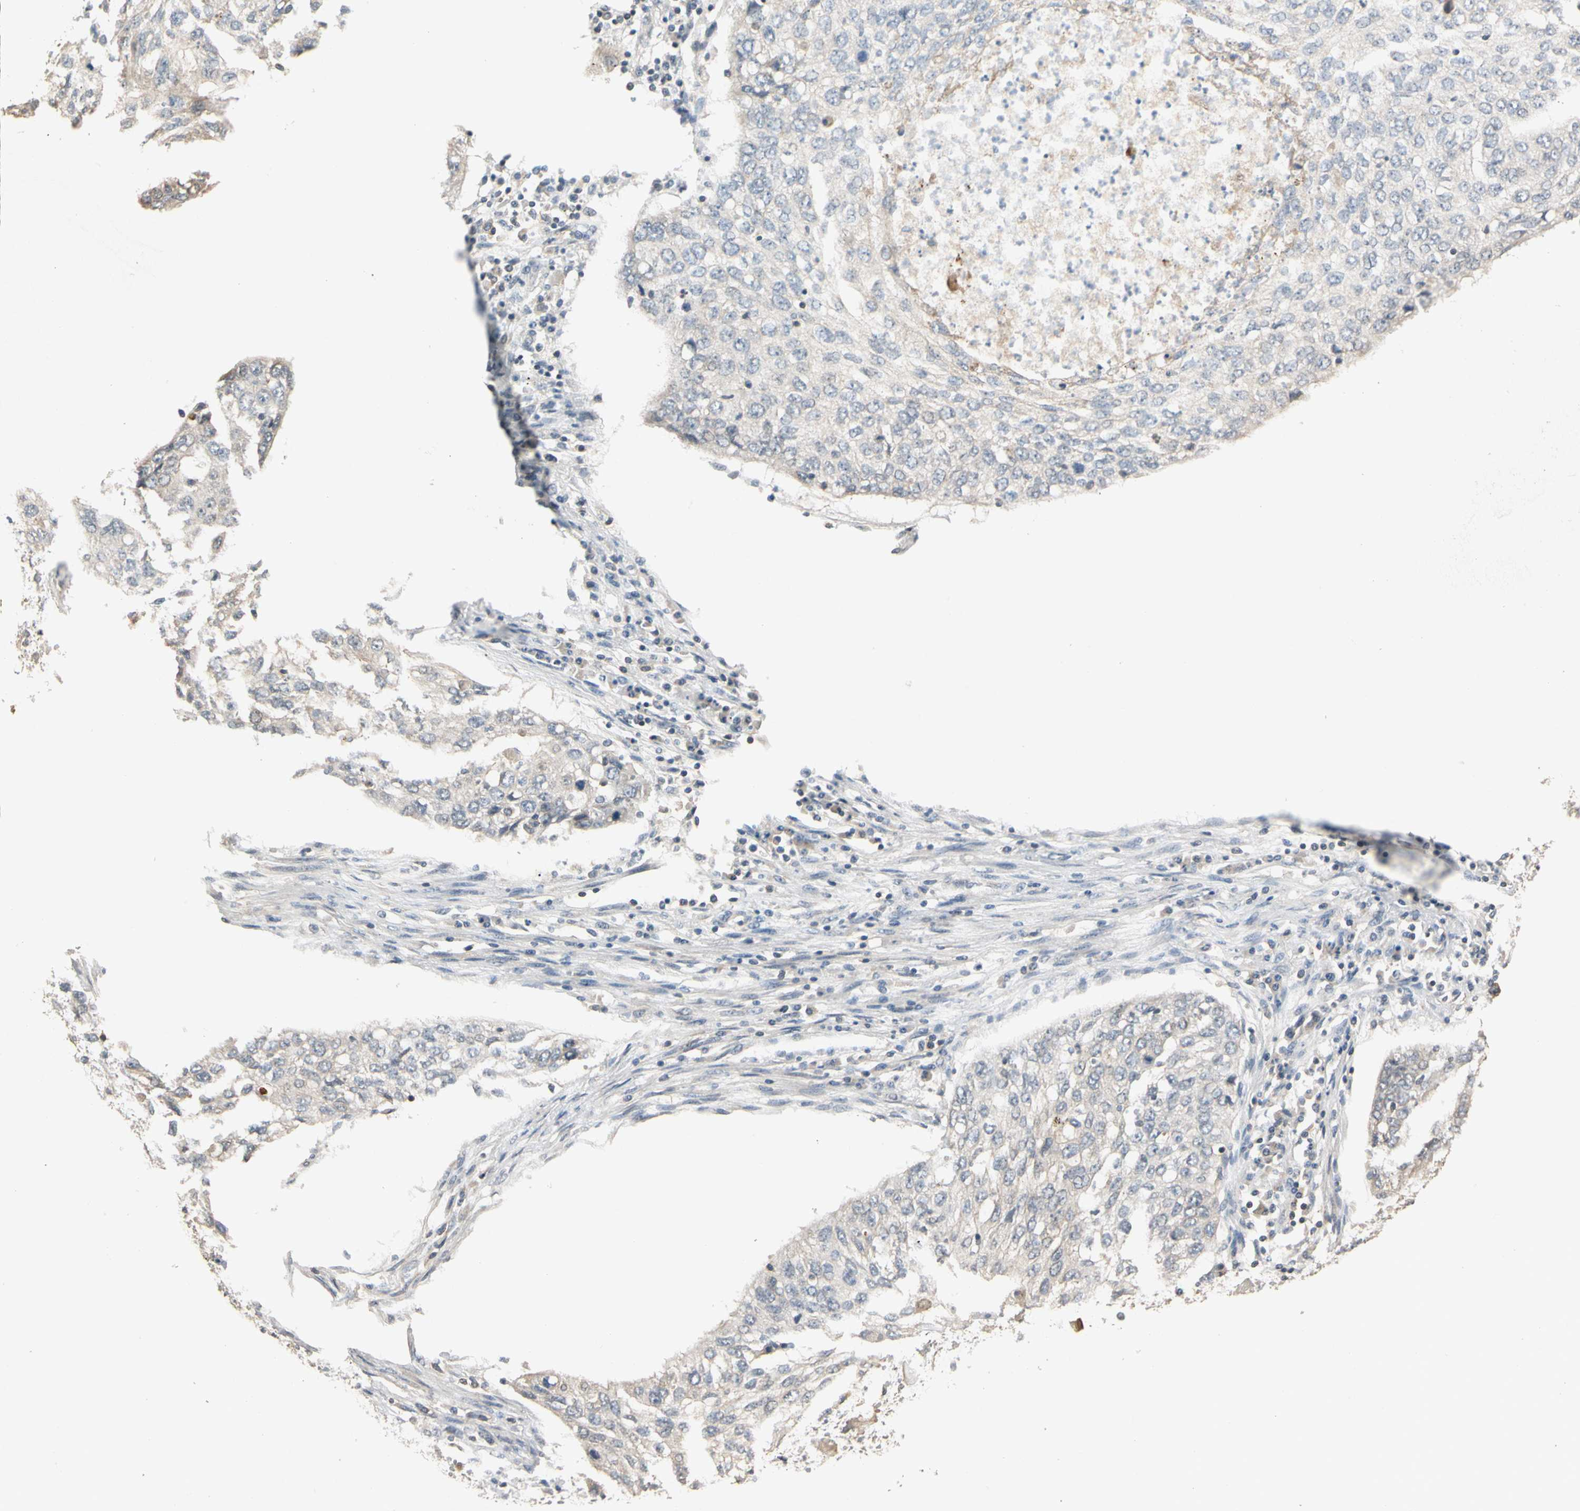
{"staining": {"intensity": "weak", "quantity": "<25%", "location": "cytoplasmic/membranous"}, "tissue": "lung cancer", "cell_type": "Tumor cells", "image_type": "cancer", "snomed": [{"axis": "morphology", "description": "Squamous cell carcinoma, NOS"}, {"axis": "topography", "description": "Lung"}], "caption": "Immunohistochemistry (IHC) of human lung cancer exhibits no expression in tumor cells. Nuclei are stained in blue.", "gene": "MAP3K7", "patient": {"sex": "female", "age": 63}}